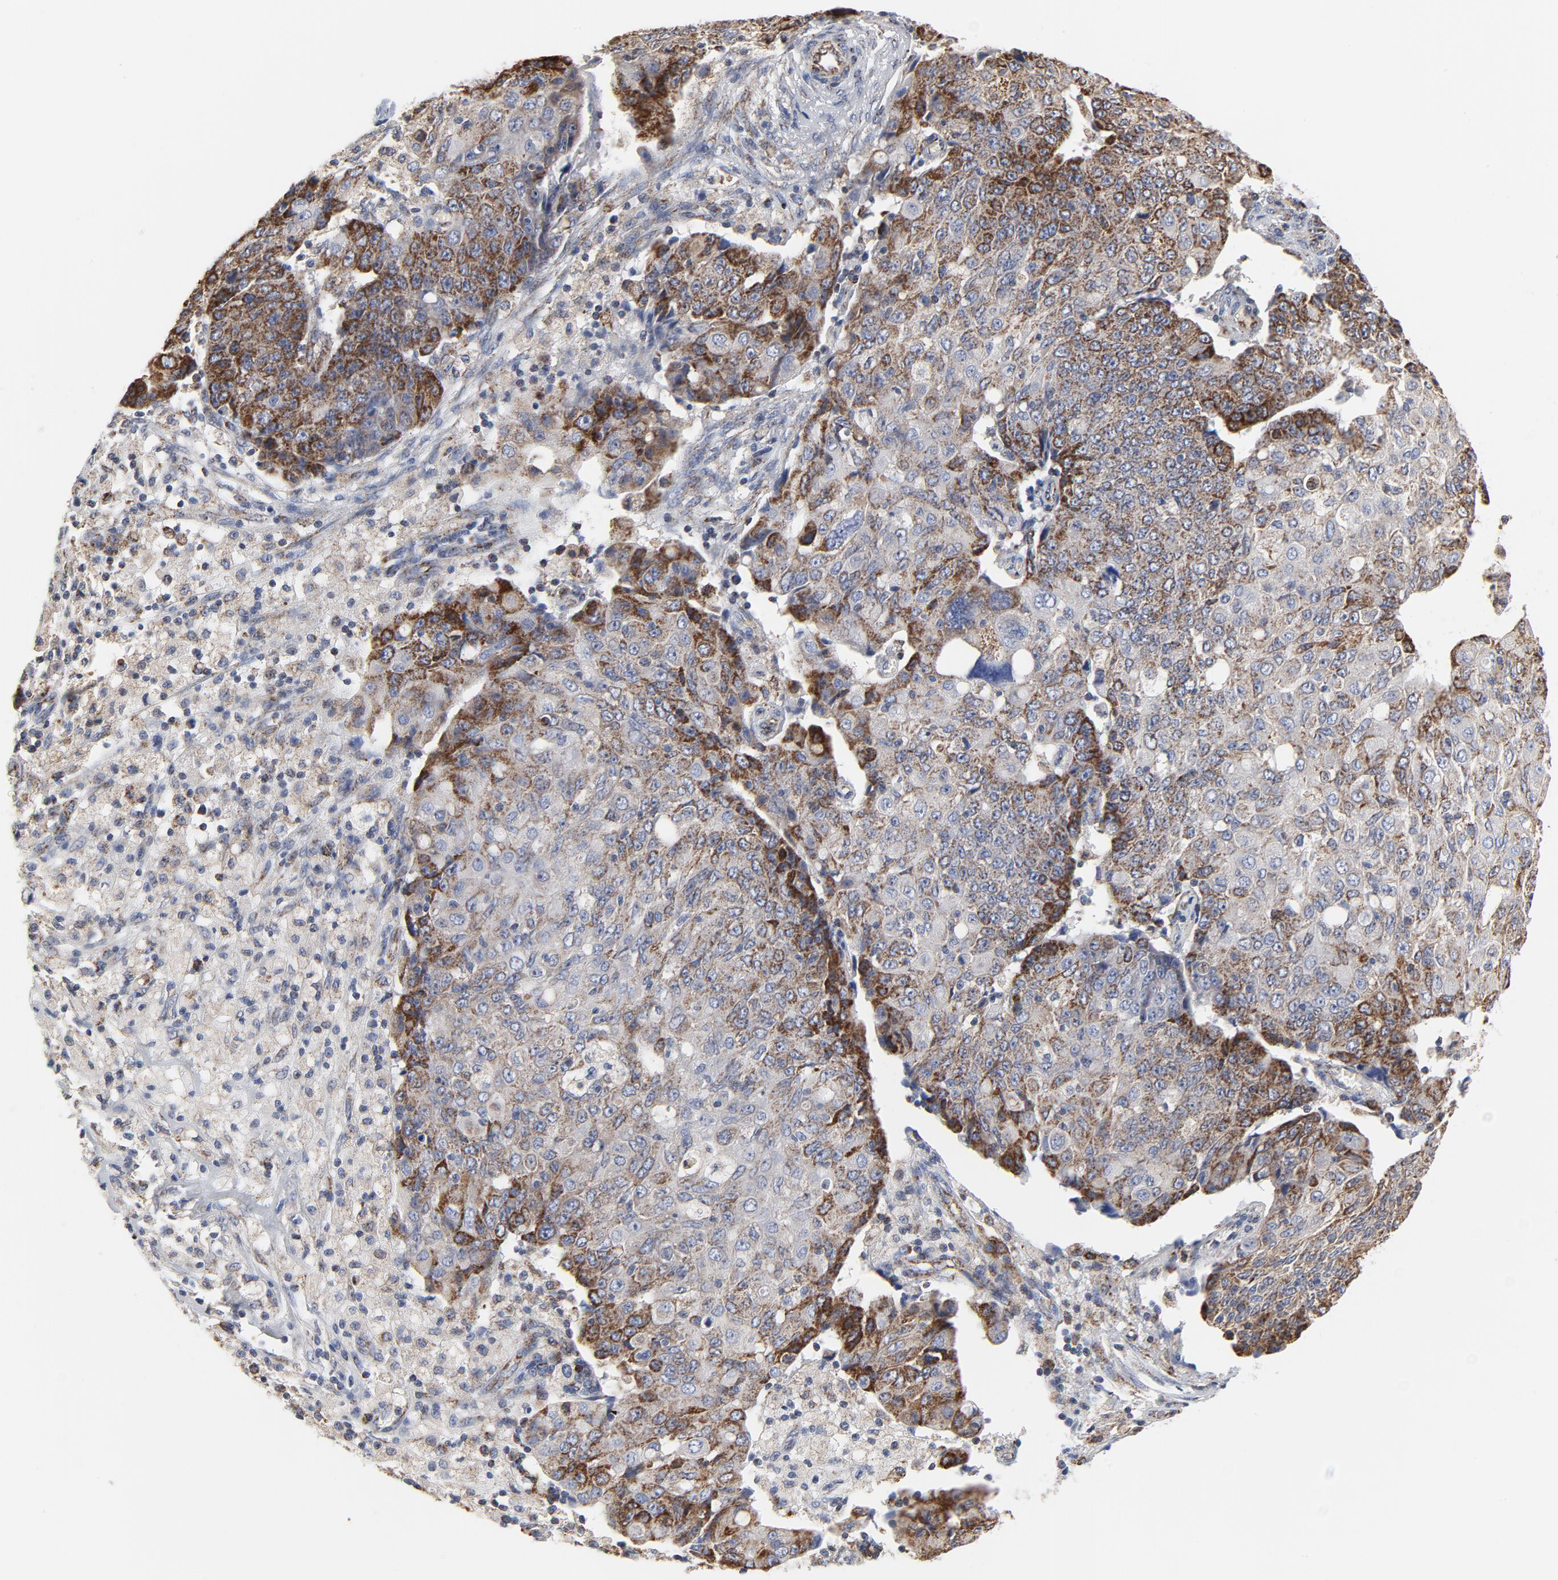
{"staining": {"intensity": "moderate", "quantity": "25%-75%", "location": "cytoplasmic/membranous"}, "tissue": "ovarian cancer", "cell_type": "Tumor cells", "image_type": "cancer", "snomed": [{"axis": "morphology", "description": "Carcinoma, endometroid"}, {"axis": "topography", "description": "Ovary"}], "caption": "Protein expression analysis of ovarian cancer (endometroid carcinoma) exhibits moderate cytoplasmic/membranous staining in approximately 25%-75% of tumor cells.", "gene": "NDUFV2", "patient": {"sex": "female", "age": 42}}